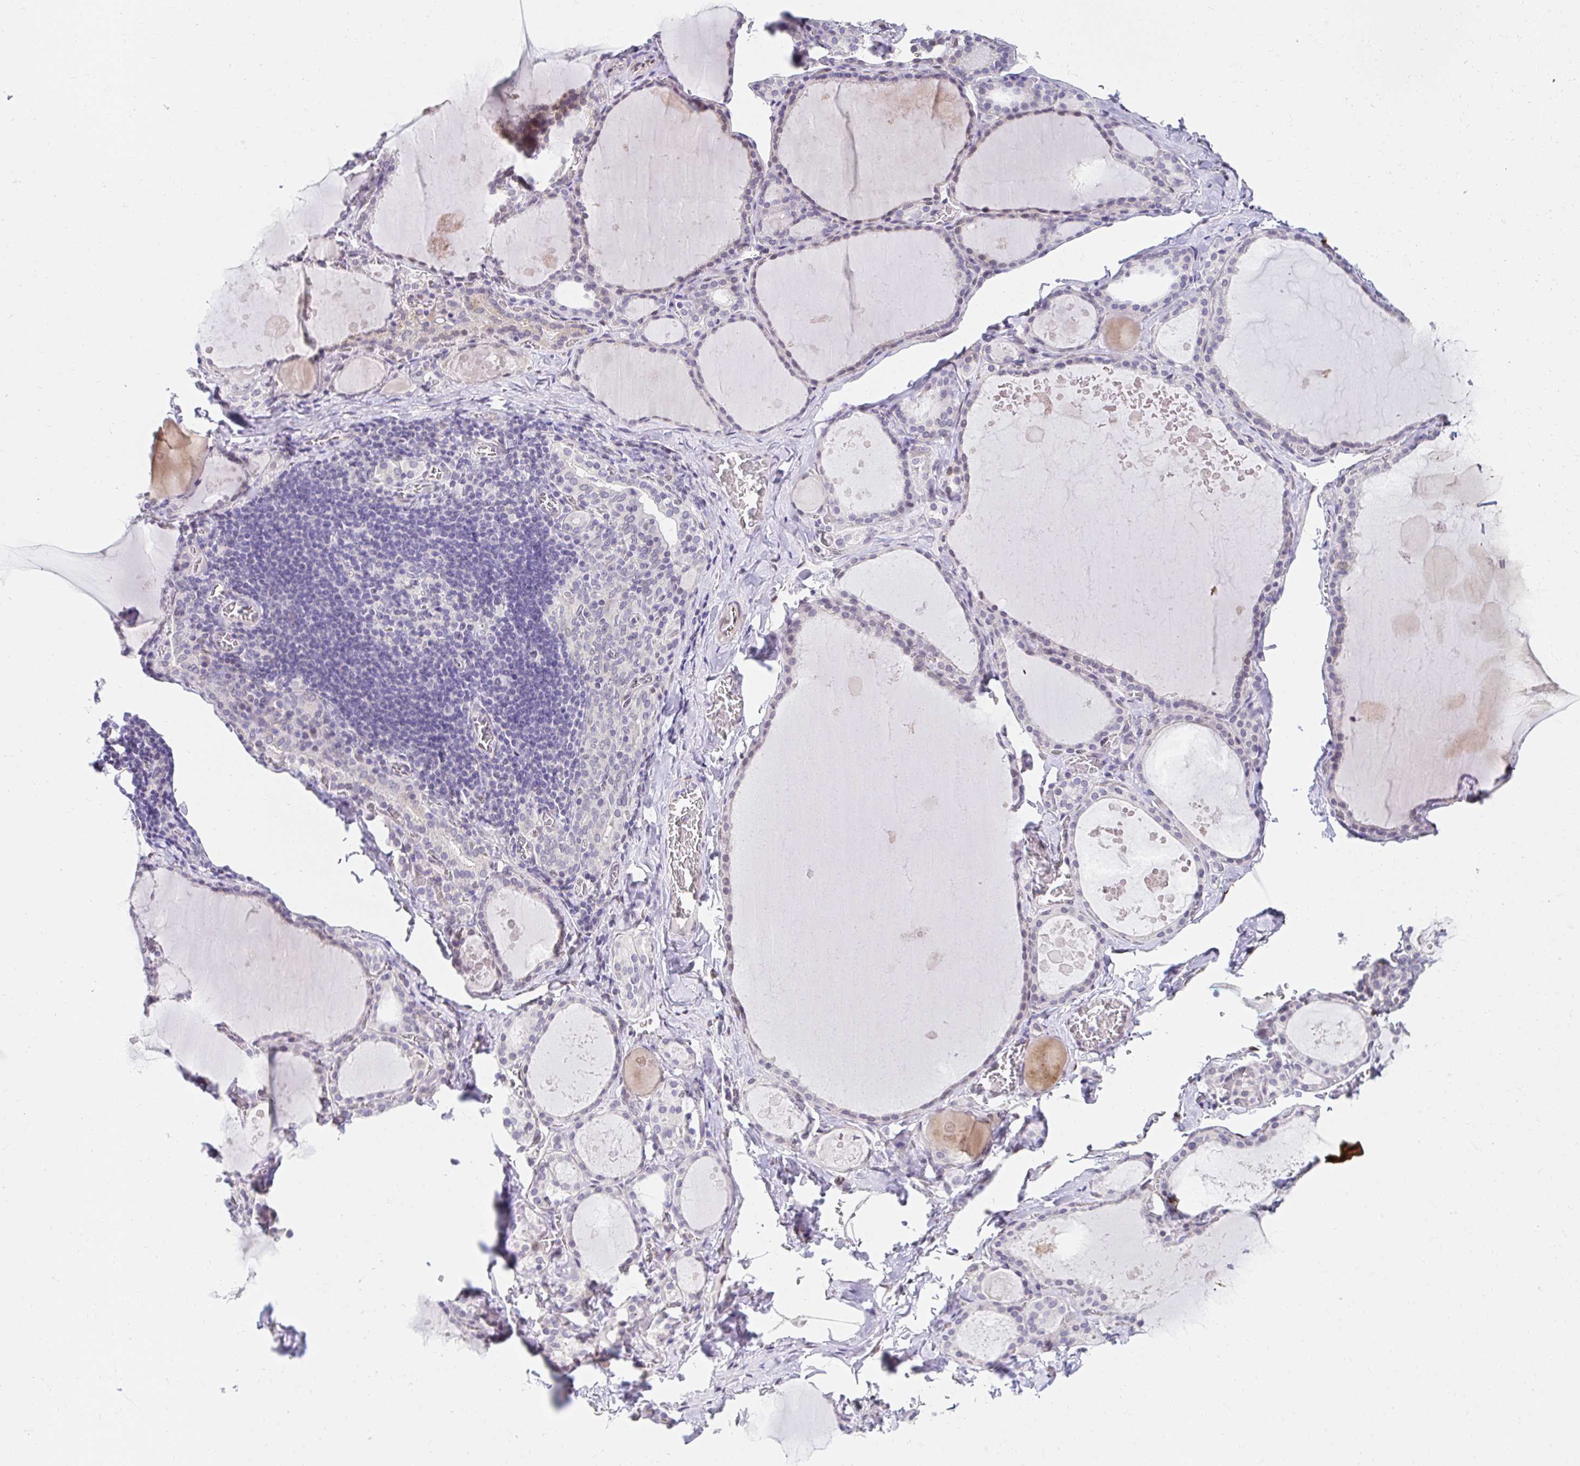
{"staining": {"intensity": "negative", "quantity": "none", "location": "none"}, "tissue": "thyroid gland", "cell_type": "Glandular cells", "image_type": "normal", "snomed": [{"axis": "morphology", "description": "Normal tissue, NOS"}, {"axis": "topography", "description": "Thyroid gland"}], "caption": "A histopathology image of thyroid gland stained for a protein reveals no brown staining in glandular cells.", "gene": "AKAP14", "patient": {"sex": "male", "age": 56}}